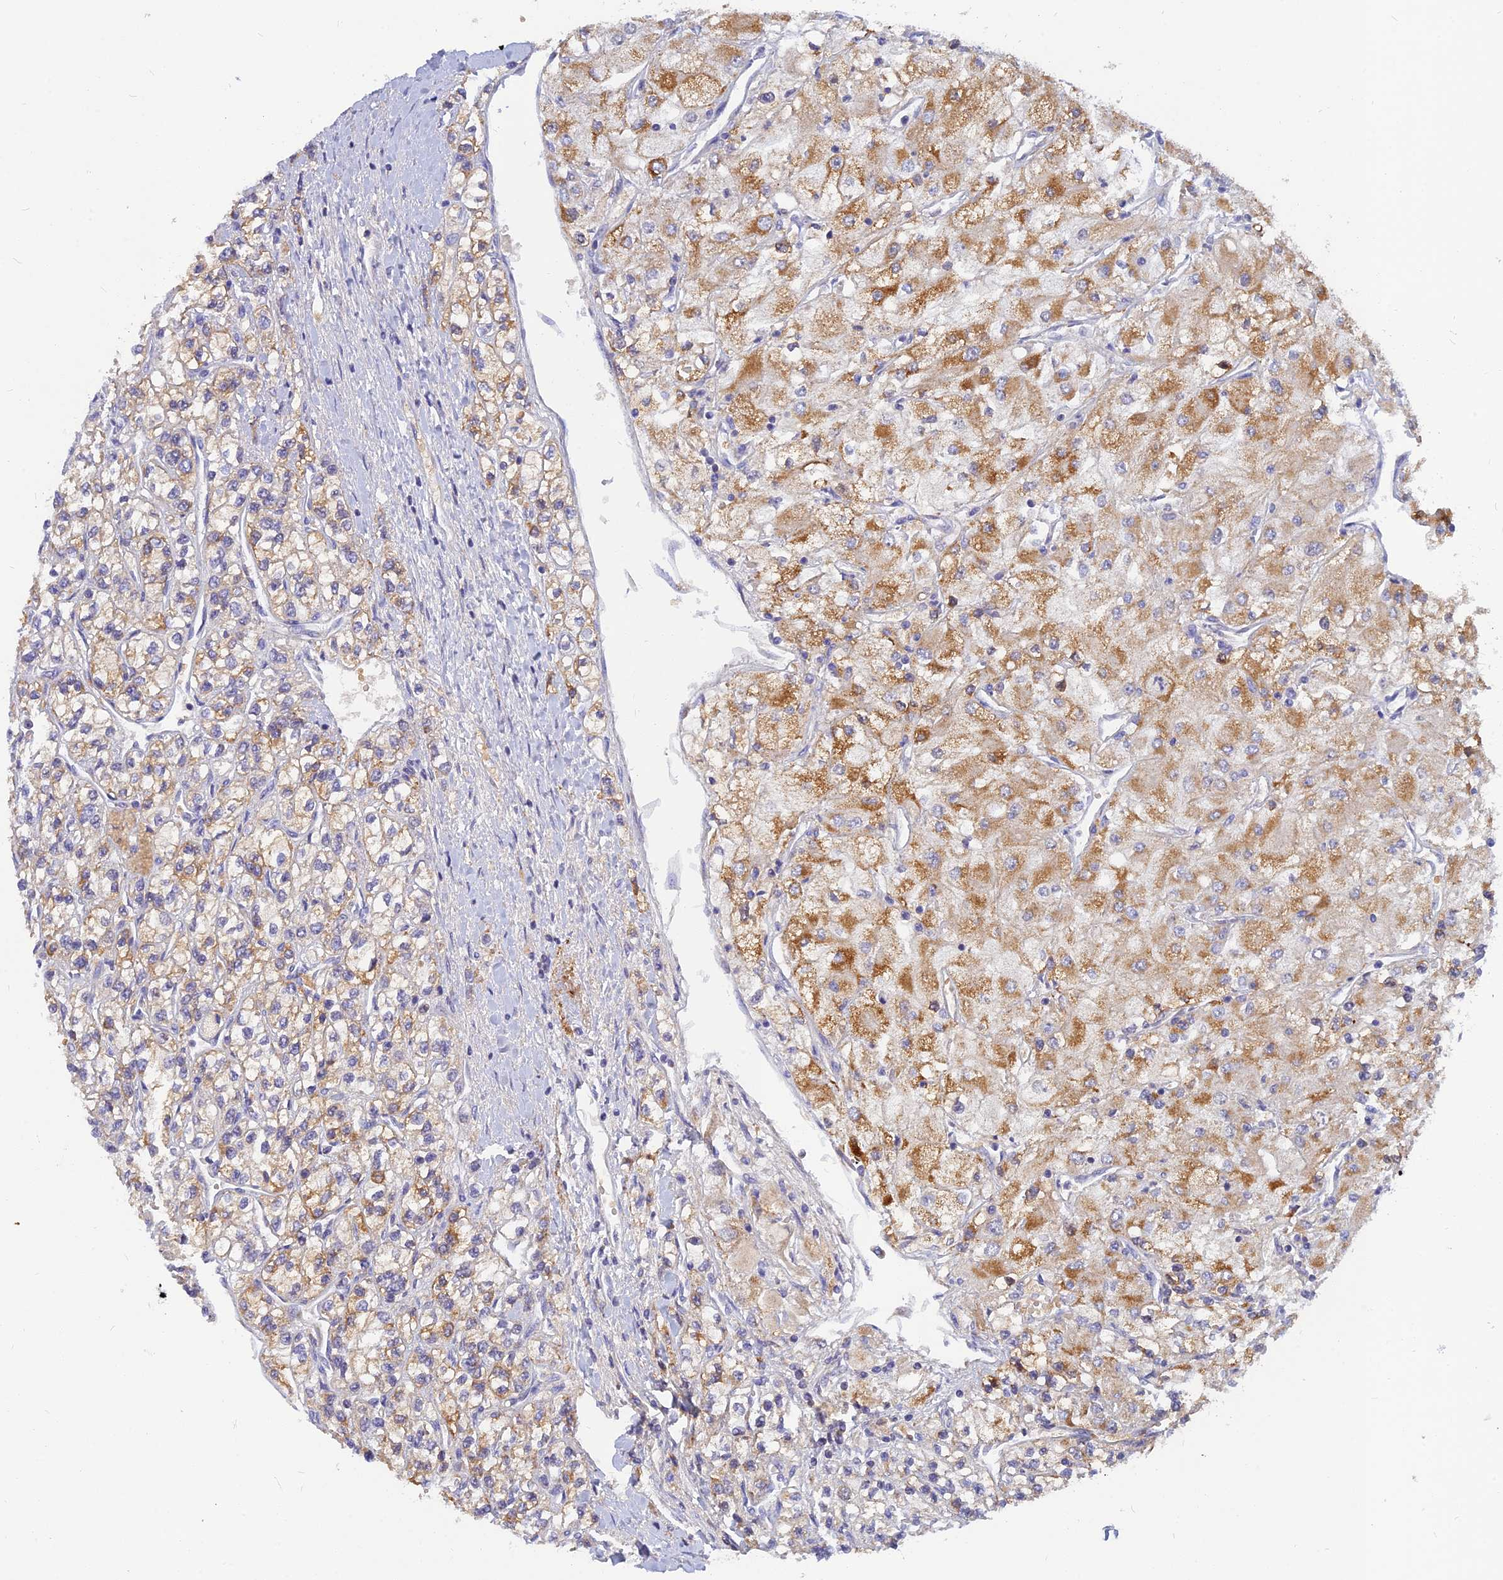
{"staining": {"intensity": "moderate", "quantity": ">75%", "location": "cytoplasmic/membranous"}, "tissue": "renal cancer", "cell_type": "Tumor cells", "image_type": "cancer", "snomed": [{"axis": "morphology", "description": "Adenocarcinoma, NOS"}, {"axis": "topography", "description": "Kidney"}], "caption": "The immunohistochemical stain highlights moderate cytoplasmic/membranous expression in tumor cells of renal adenocarcinoma tissue. The protein of interest is shown in brown color, while the nuclei are stained blue.", "gene": "CACNA1B", "patient": {"sex": "male", "age": 80}}